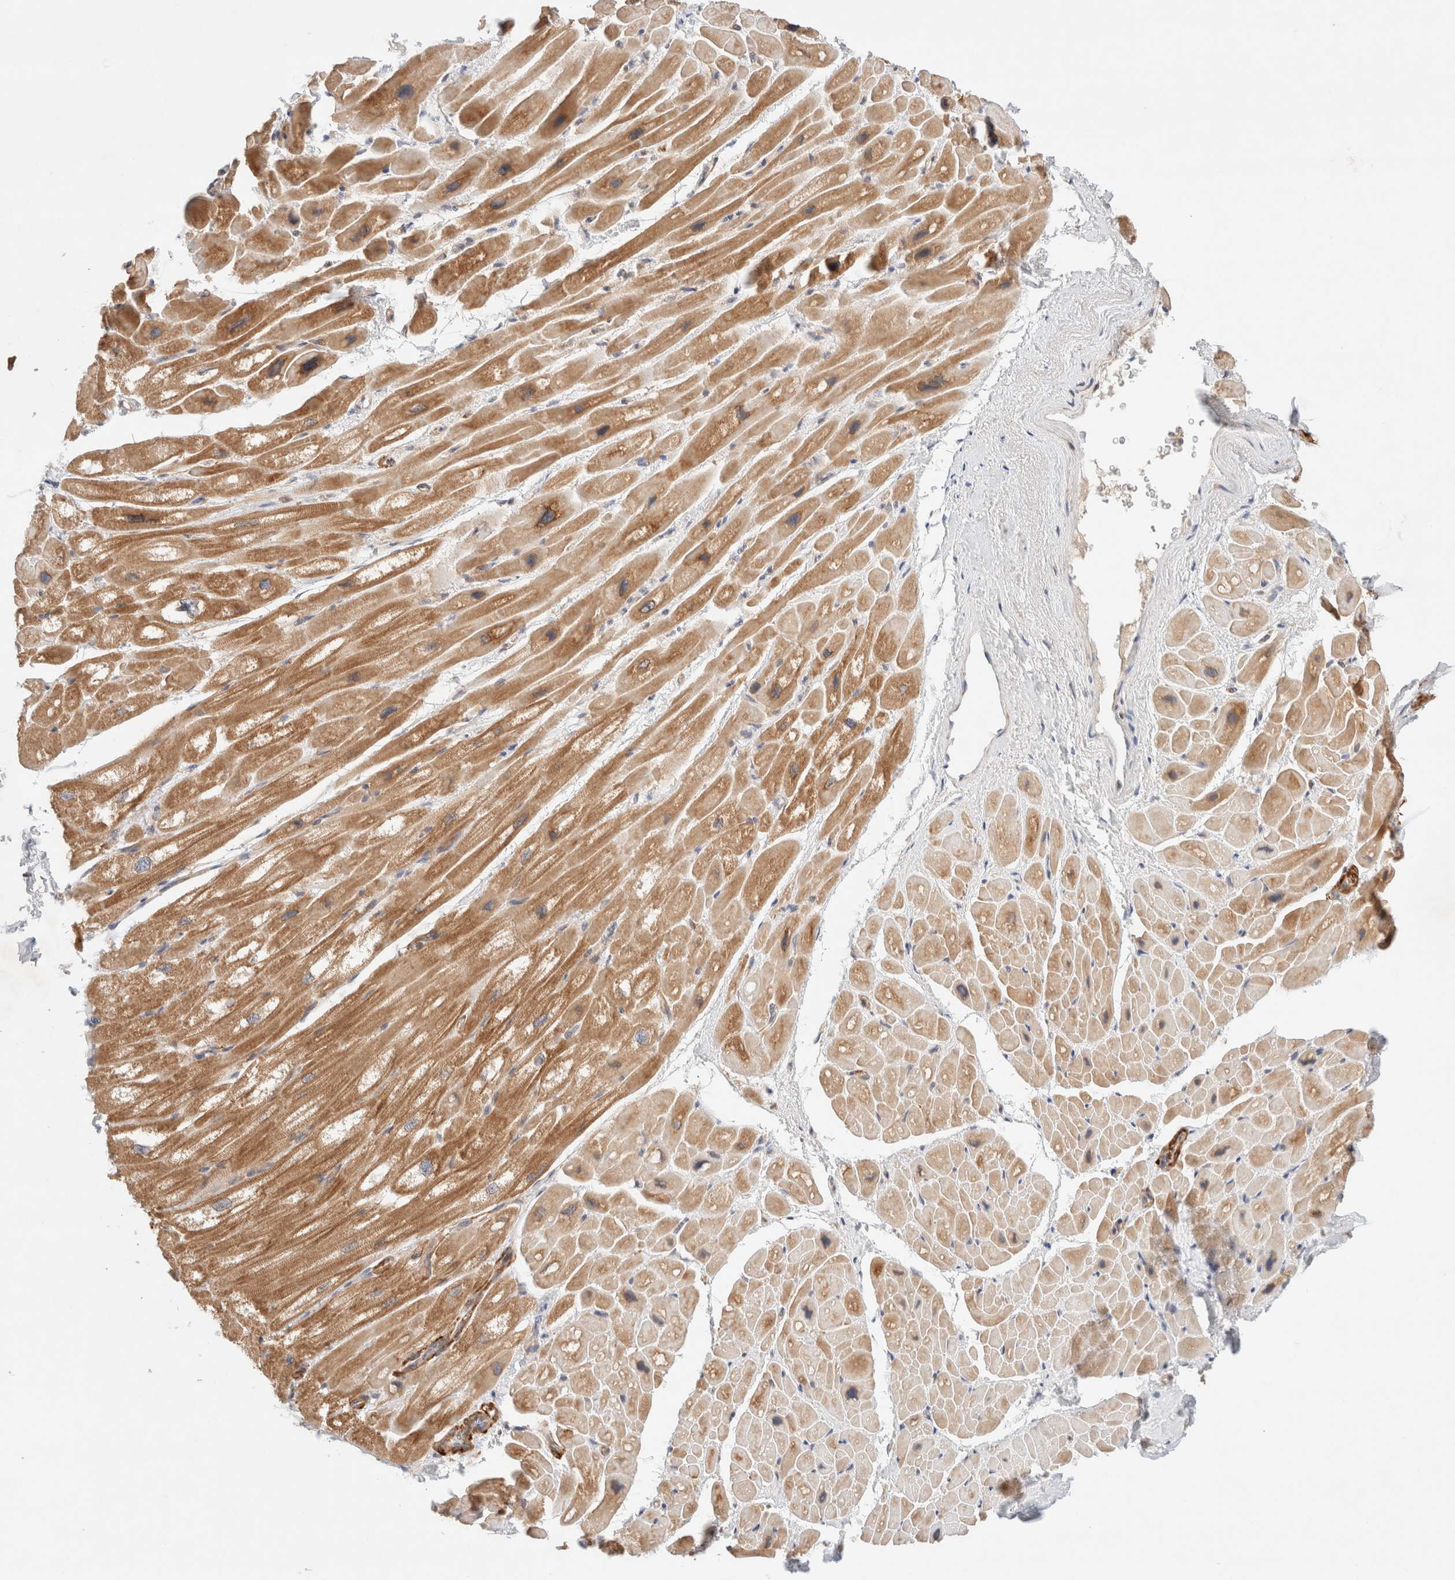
{"staining": {"intensity": "moderate", "quantity": ">75%", "location": "cytoplasmic/membranous,nuclear"}, "tissue": "heart muscle", "cell_type": "Cardiomyocytes", "image_type": "normal", "snomed": [{"axis": "morphology", "description": "Normal tissue, NOS"}, {"axis": "topography", "description": "Heart"}], "caption": "Heart muscle stained with a brown dye demonstrates moderate cytoplasmic/membranous,nuclear positive staining in approximately >75% of cardiomyocytes.", "gene": "RRP15", "patient": {"sex": "male", "age": 49}}